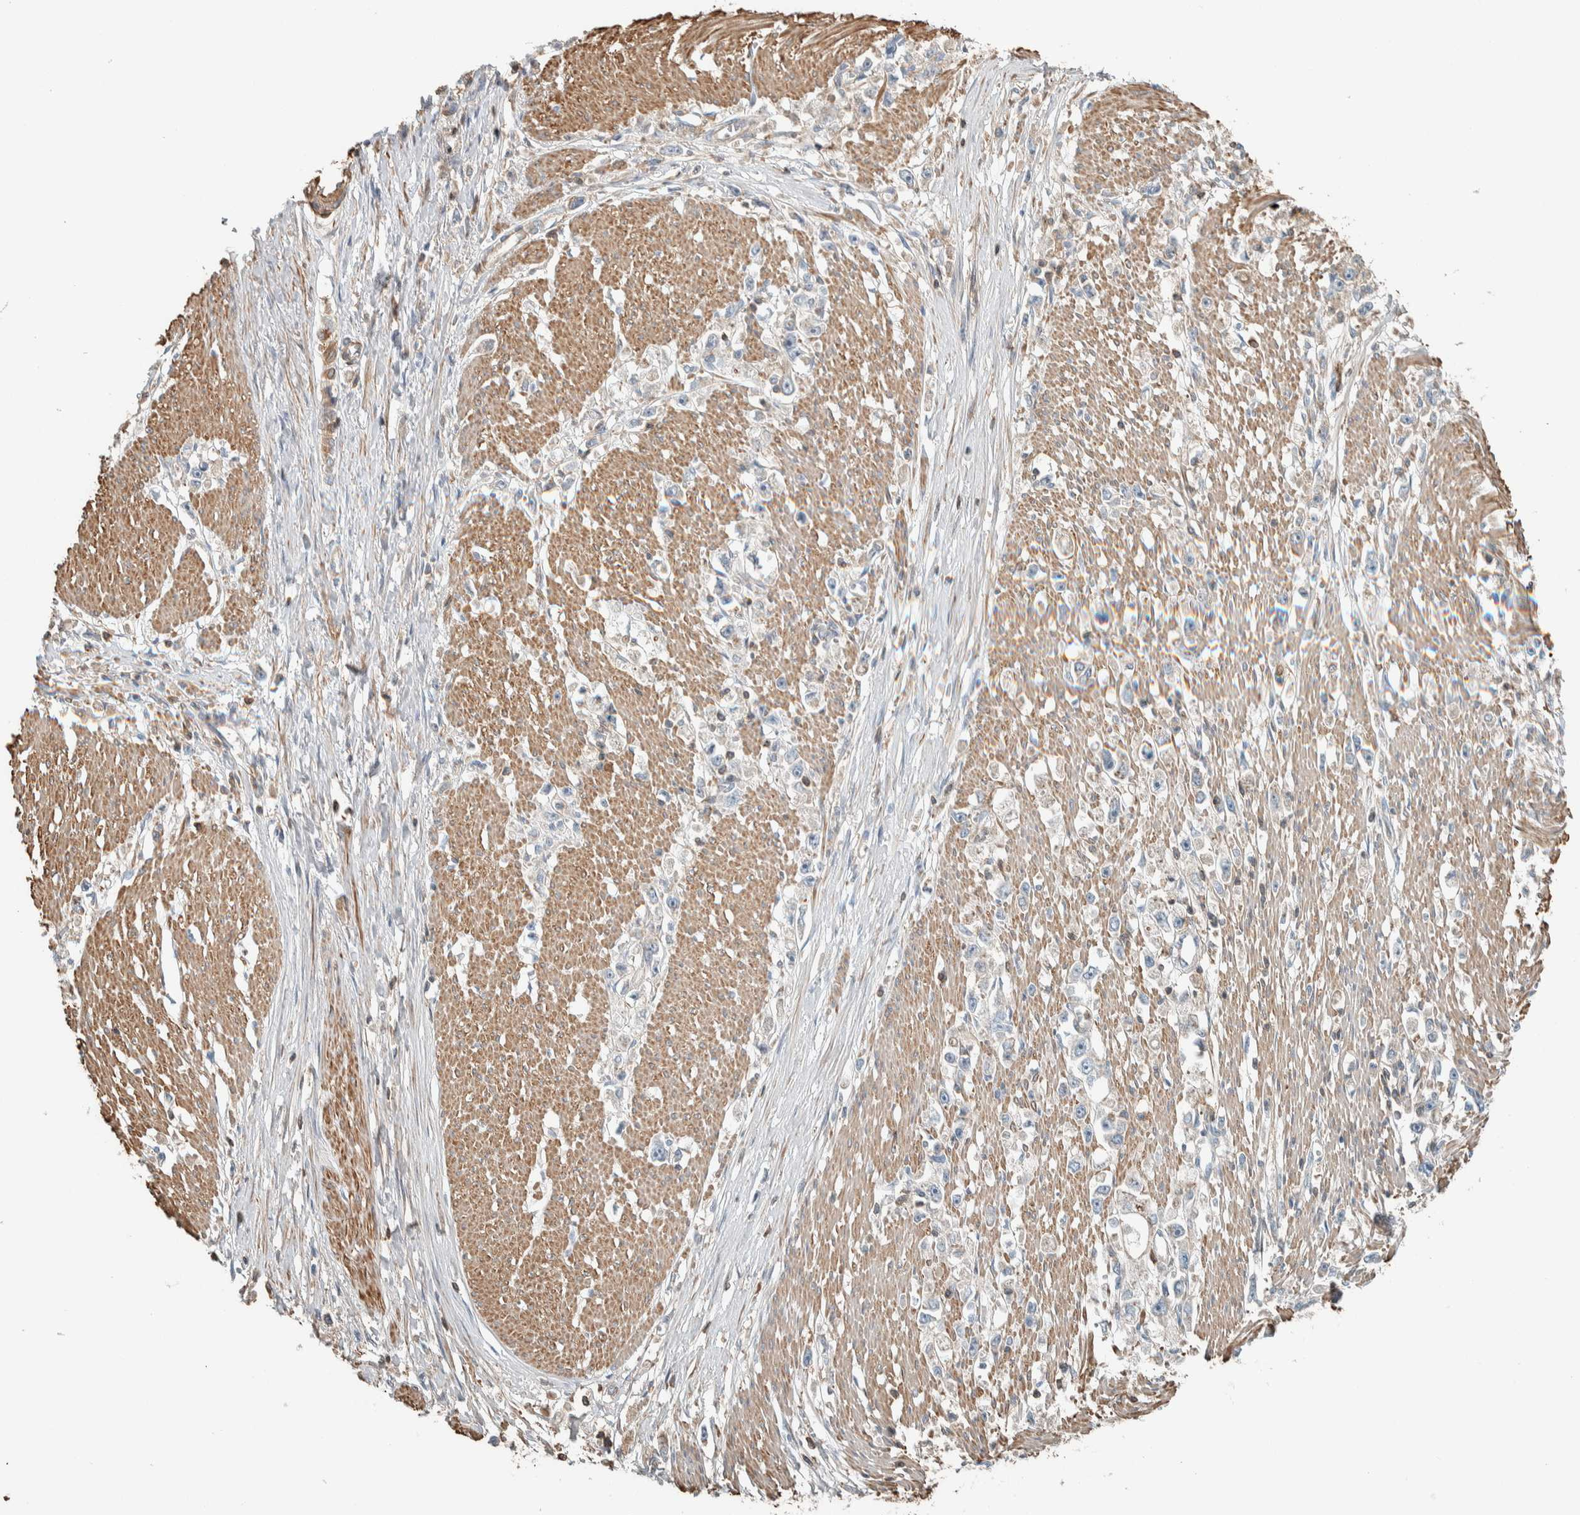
{"staining": {"intensity": "negative", "quantity": "none", "location": "none"}, "tissue": "stomach cancer", "cell_type": "Tumor cells", "image_type": "cancer", "snomed": [{"axis": "morphology", "description": "Adenocarcinoma, NOS"}, {"axis": "topography", "description": "Stomach"}], "caption": "Tumor cells show no significant staining in stomach adenocarcinoma.", "gene": "CTBP2", "patient": {"sex": "female", "age": 59}}